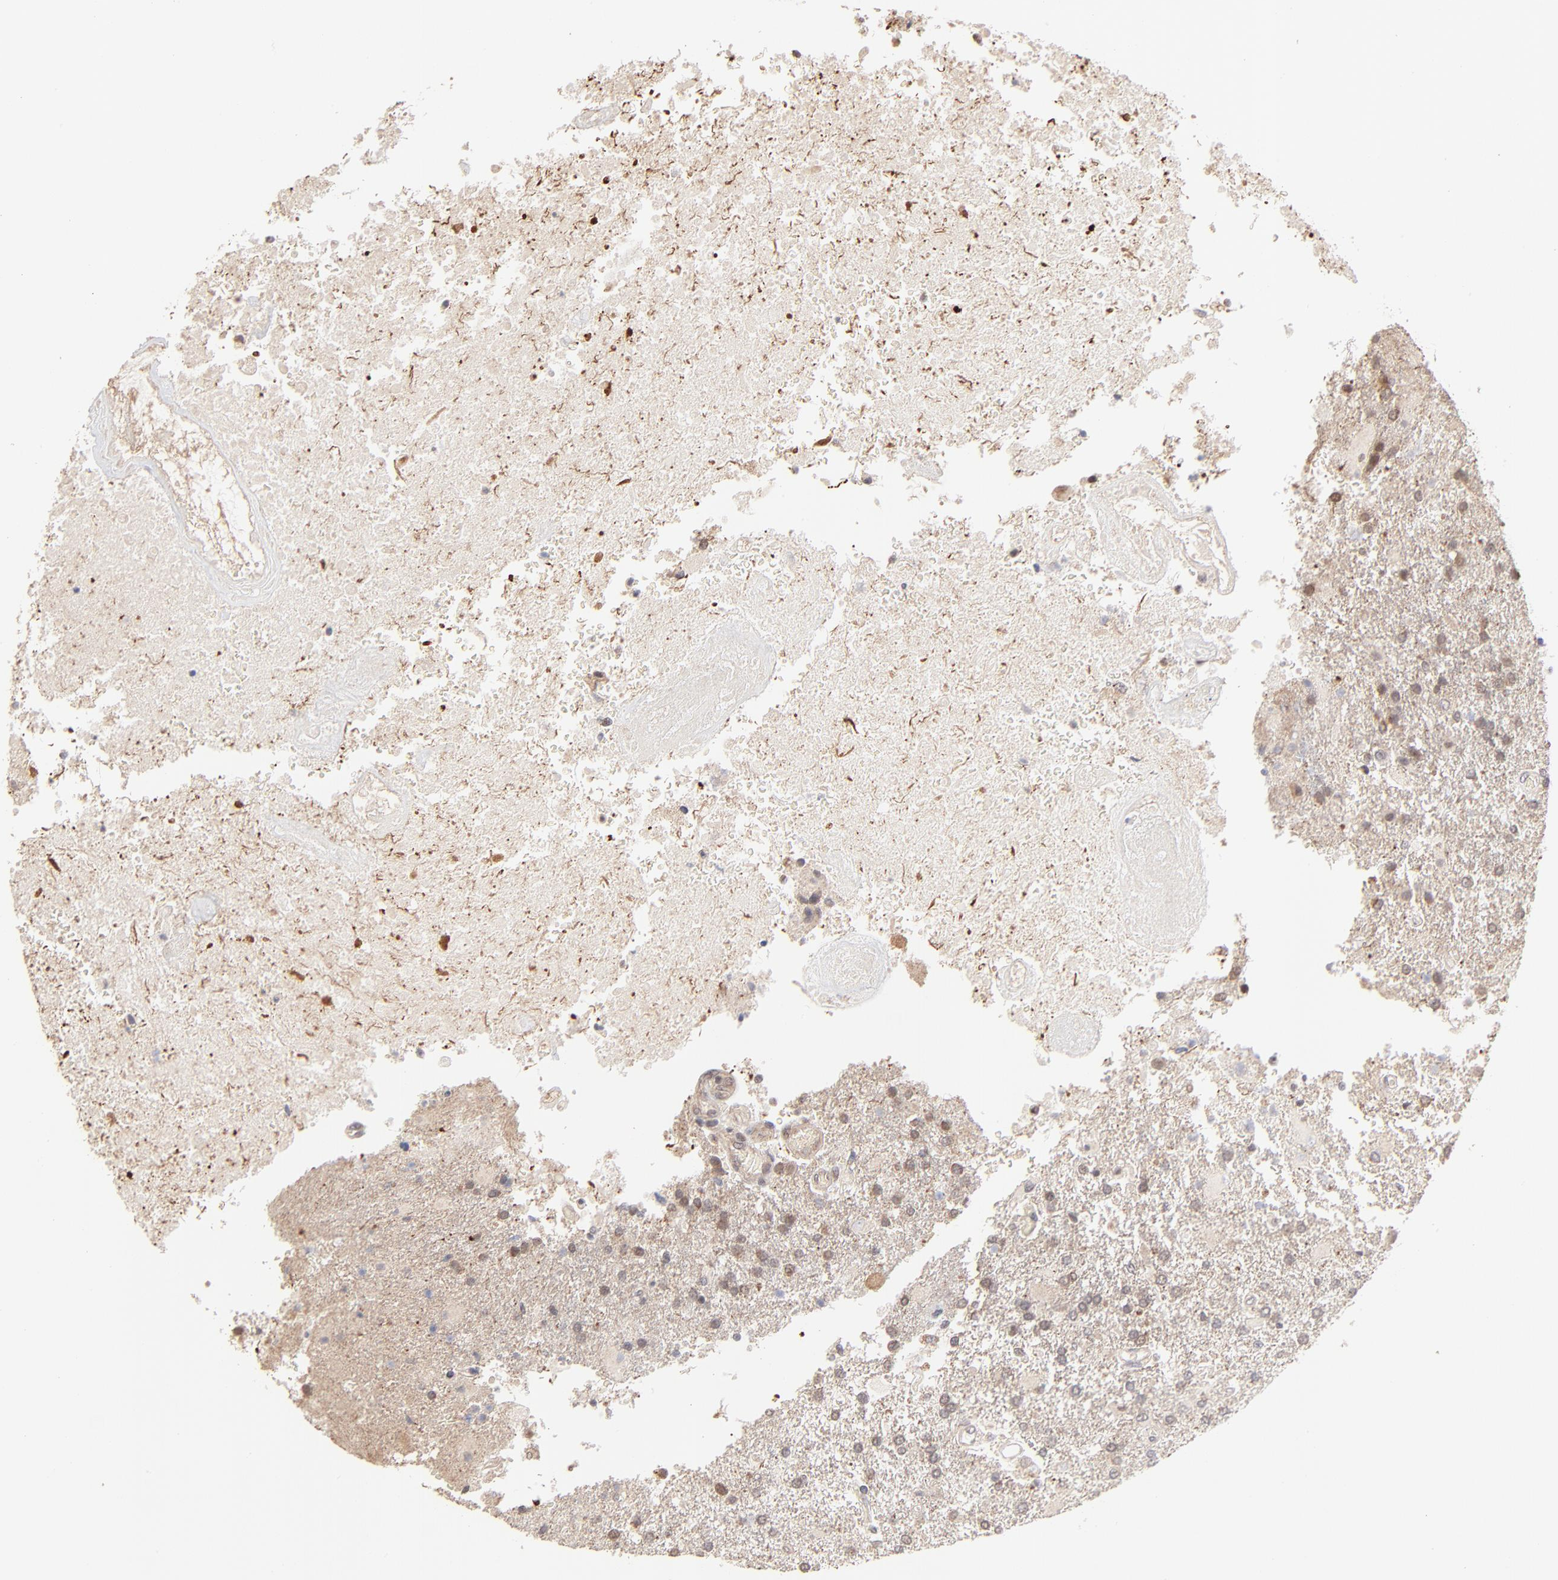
{"staining": {"intensity": "weak", "quantity": "<25%", "location": "cytoplasmic/membranous"}, "tissue": "glioma", "cell_type": "Tumor cells", "image_type": "cancer", "snomed": [{"axis": "morphology", "description": "Glioma, malignant, High grade"}, {"axis": "topography", "description": "Cerebral cortex"}], "caption": "Human glioma stained for a protein using immunohistochemistry (IHC) displays no positivity in tumor cells.", "gene": "MSL2", "patient": {"sex": "male", "age": 79}}